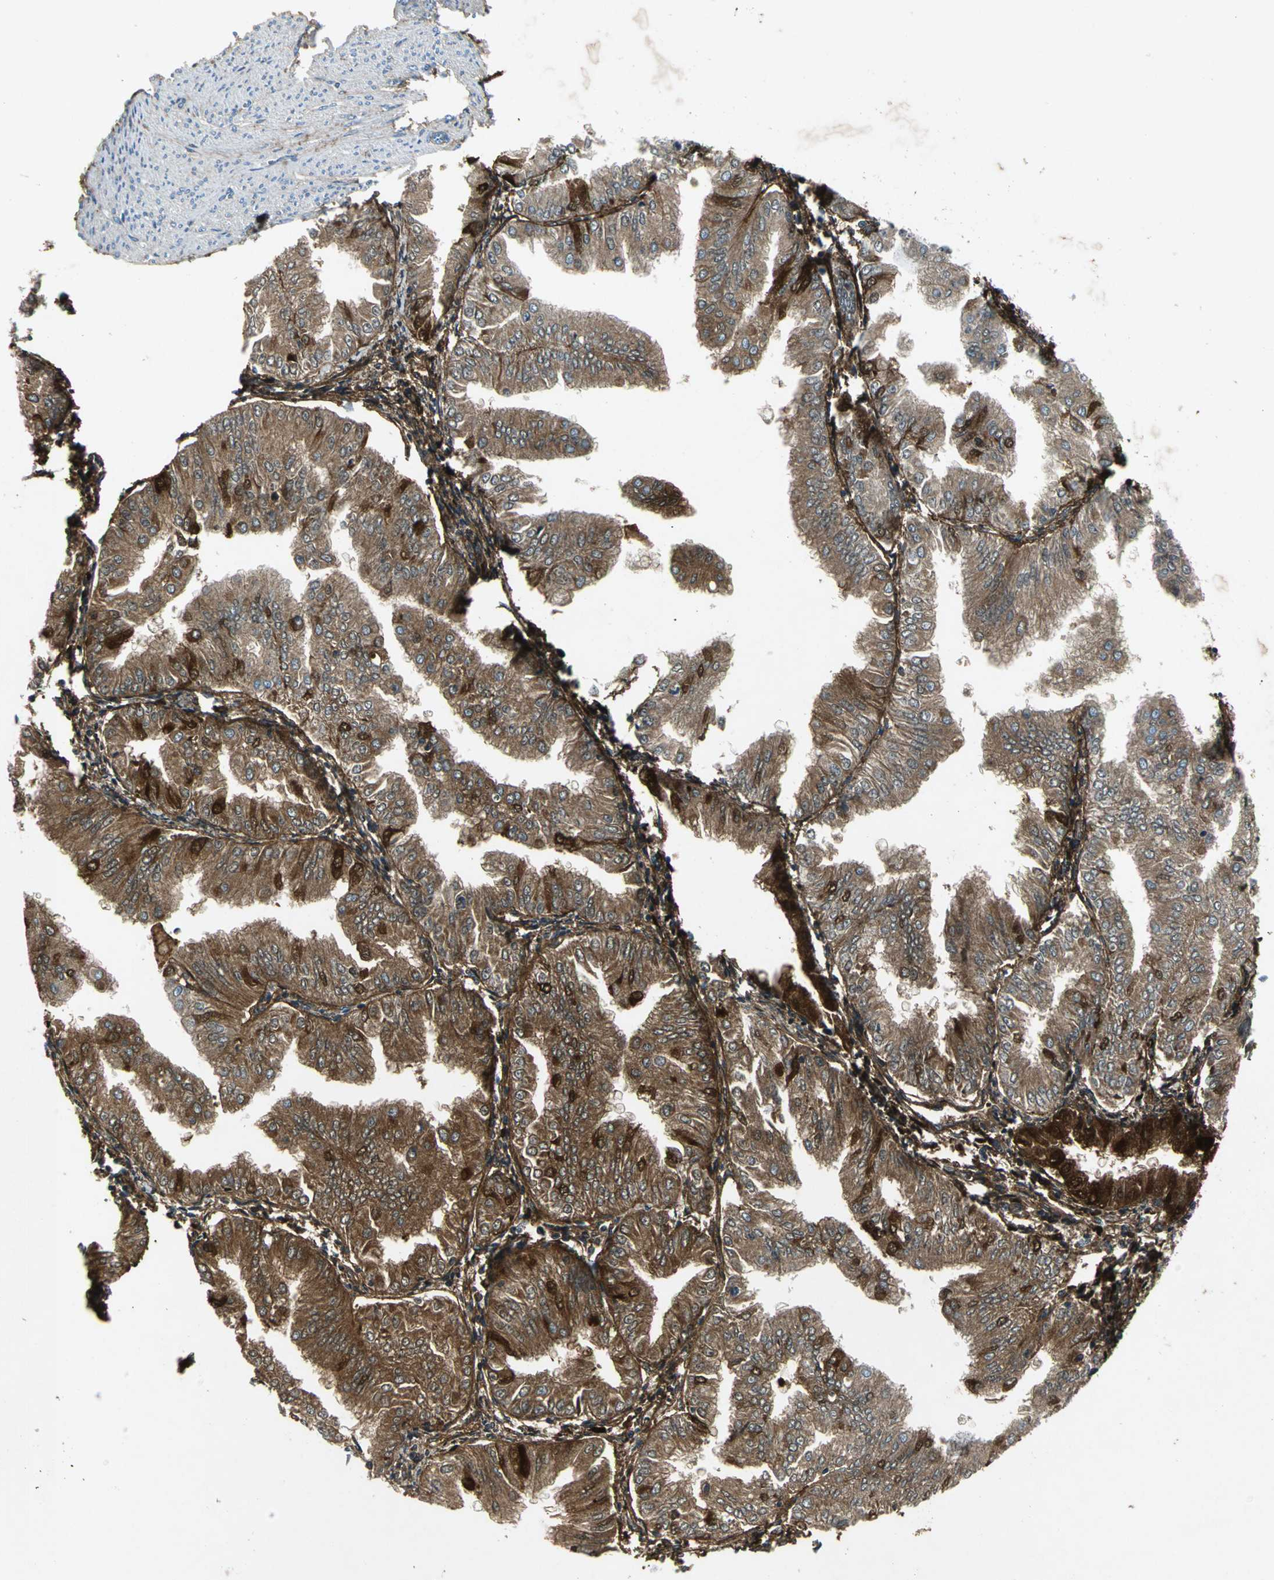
{"staining": {"intensity": "strong", "quantity": ">75%", "location": "cytoplasmic/membranous"}, "tissue": "endometrial cancer", "cell_type": "Tumor cells", "image_type": "cancer", "snomed": [{"axis": "morphology", "description": "Adenocarcinoma, NOS"}, {"axis": "topography", "description": "Endometrium"}], "caption": "Endometrial adenocarcinoma stained for a protein (brown) exhibits strong cytoplasmic/membranous positive staining in approximately >75% of tumor cells.", "gene": "EFNB3", "patient": {"sex": "female", "age": 53}}